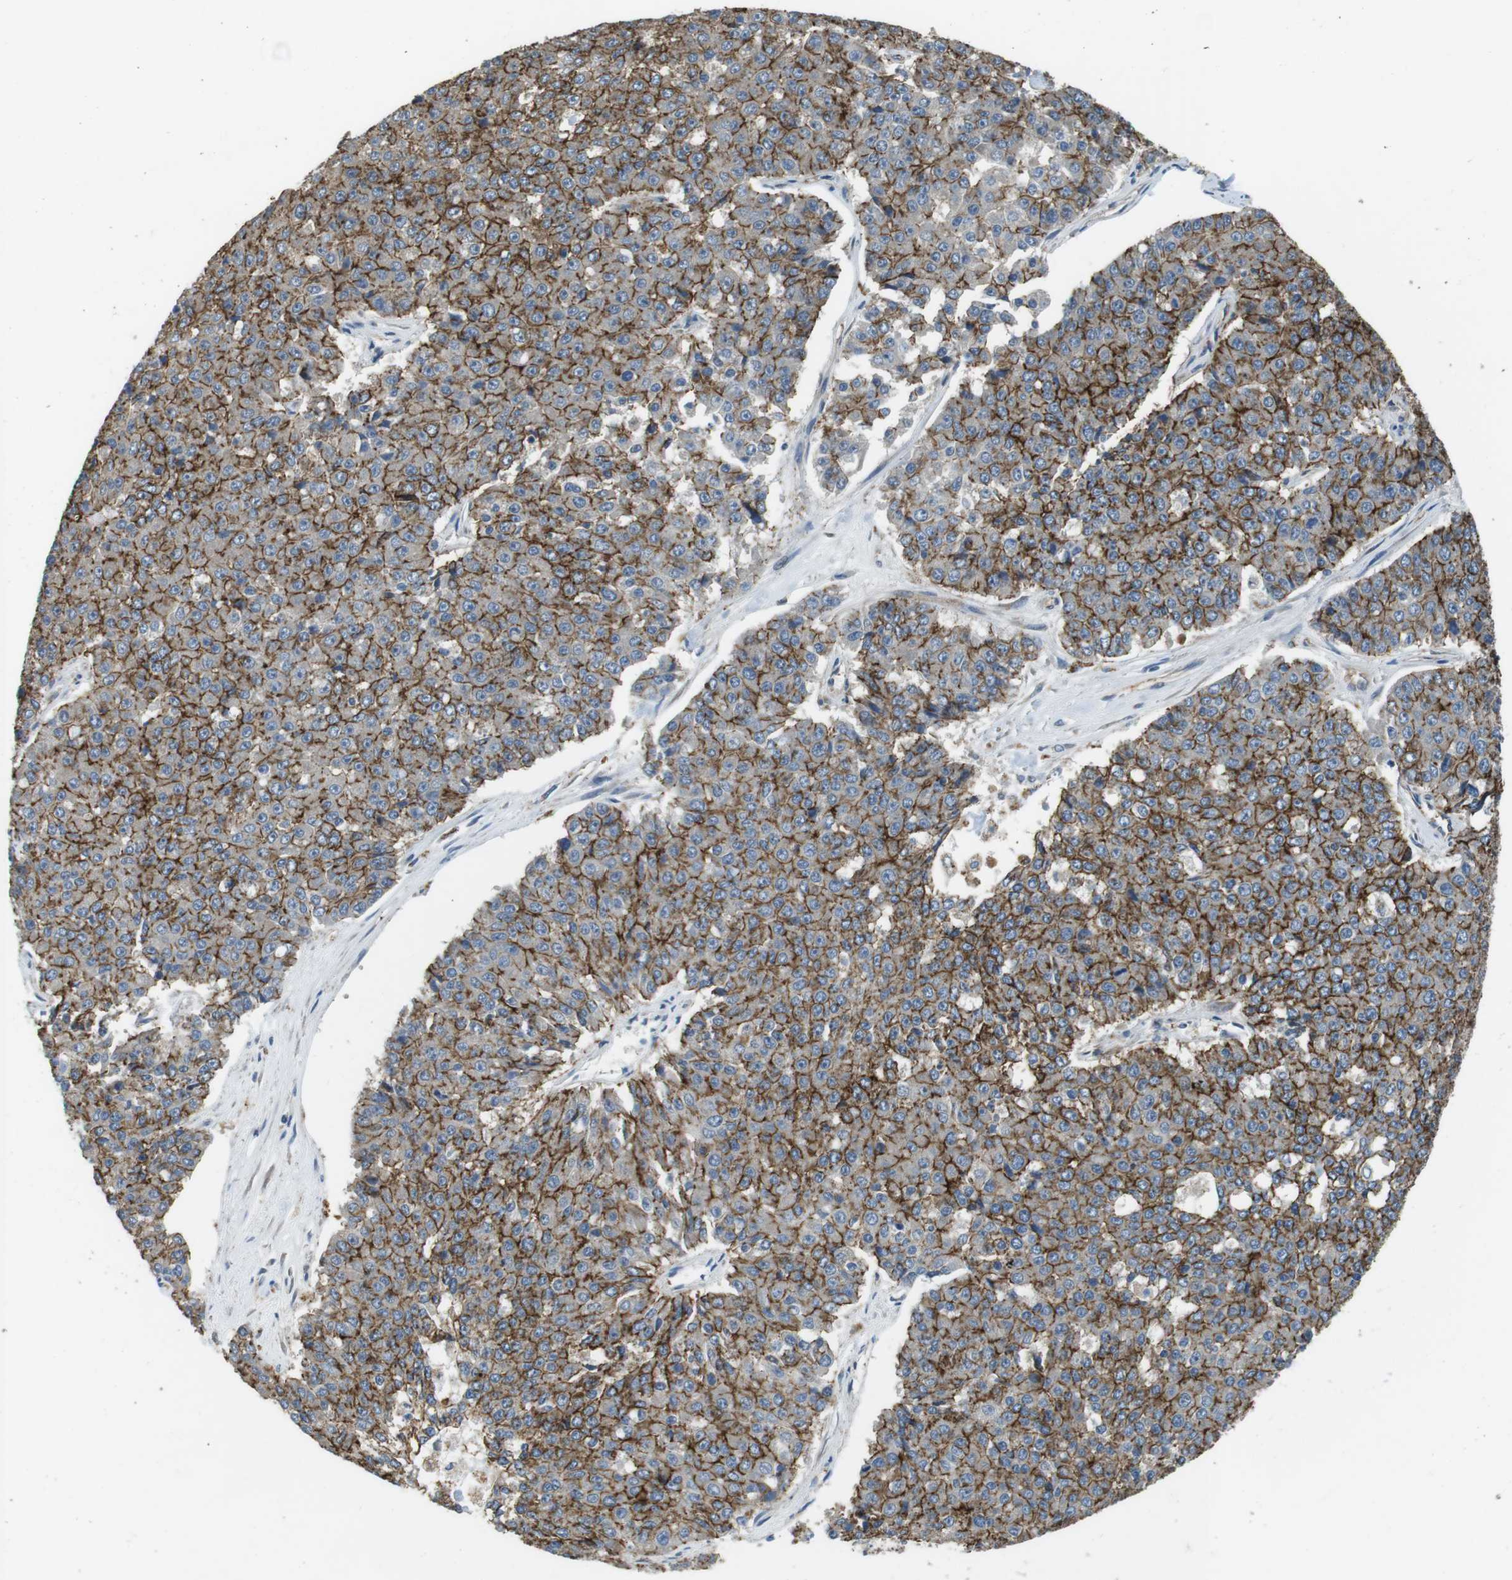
{"staining": {"intensity": "strong", "quantity": ">75%", "location": "cytoplasmic/membranous"}, "tissue": "pancreatic cancer", "cell_type": "Tumor cells", "image_type": "cancer", "snomed": [{"axis": "morphology", "description": "Adenocarcinoma, NOS"}, {"axis": "topography", "description": "Pancreas"}], "caption": "Immunohistochemistry (IHC) of pancreatic cancer displays high levels of strong cytoplasmic/membranous expression in about >75% of tumor cells.", "gene": "CLDN7", "patient": {"sex": "male", "age": 50}}